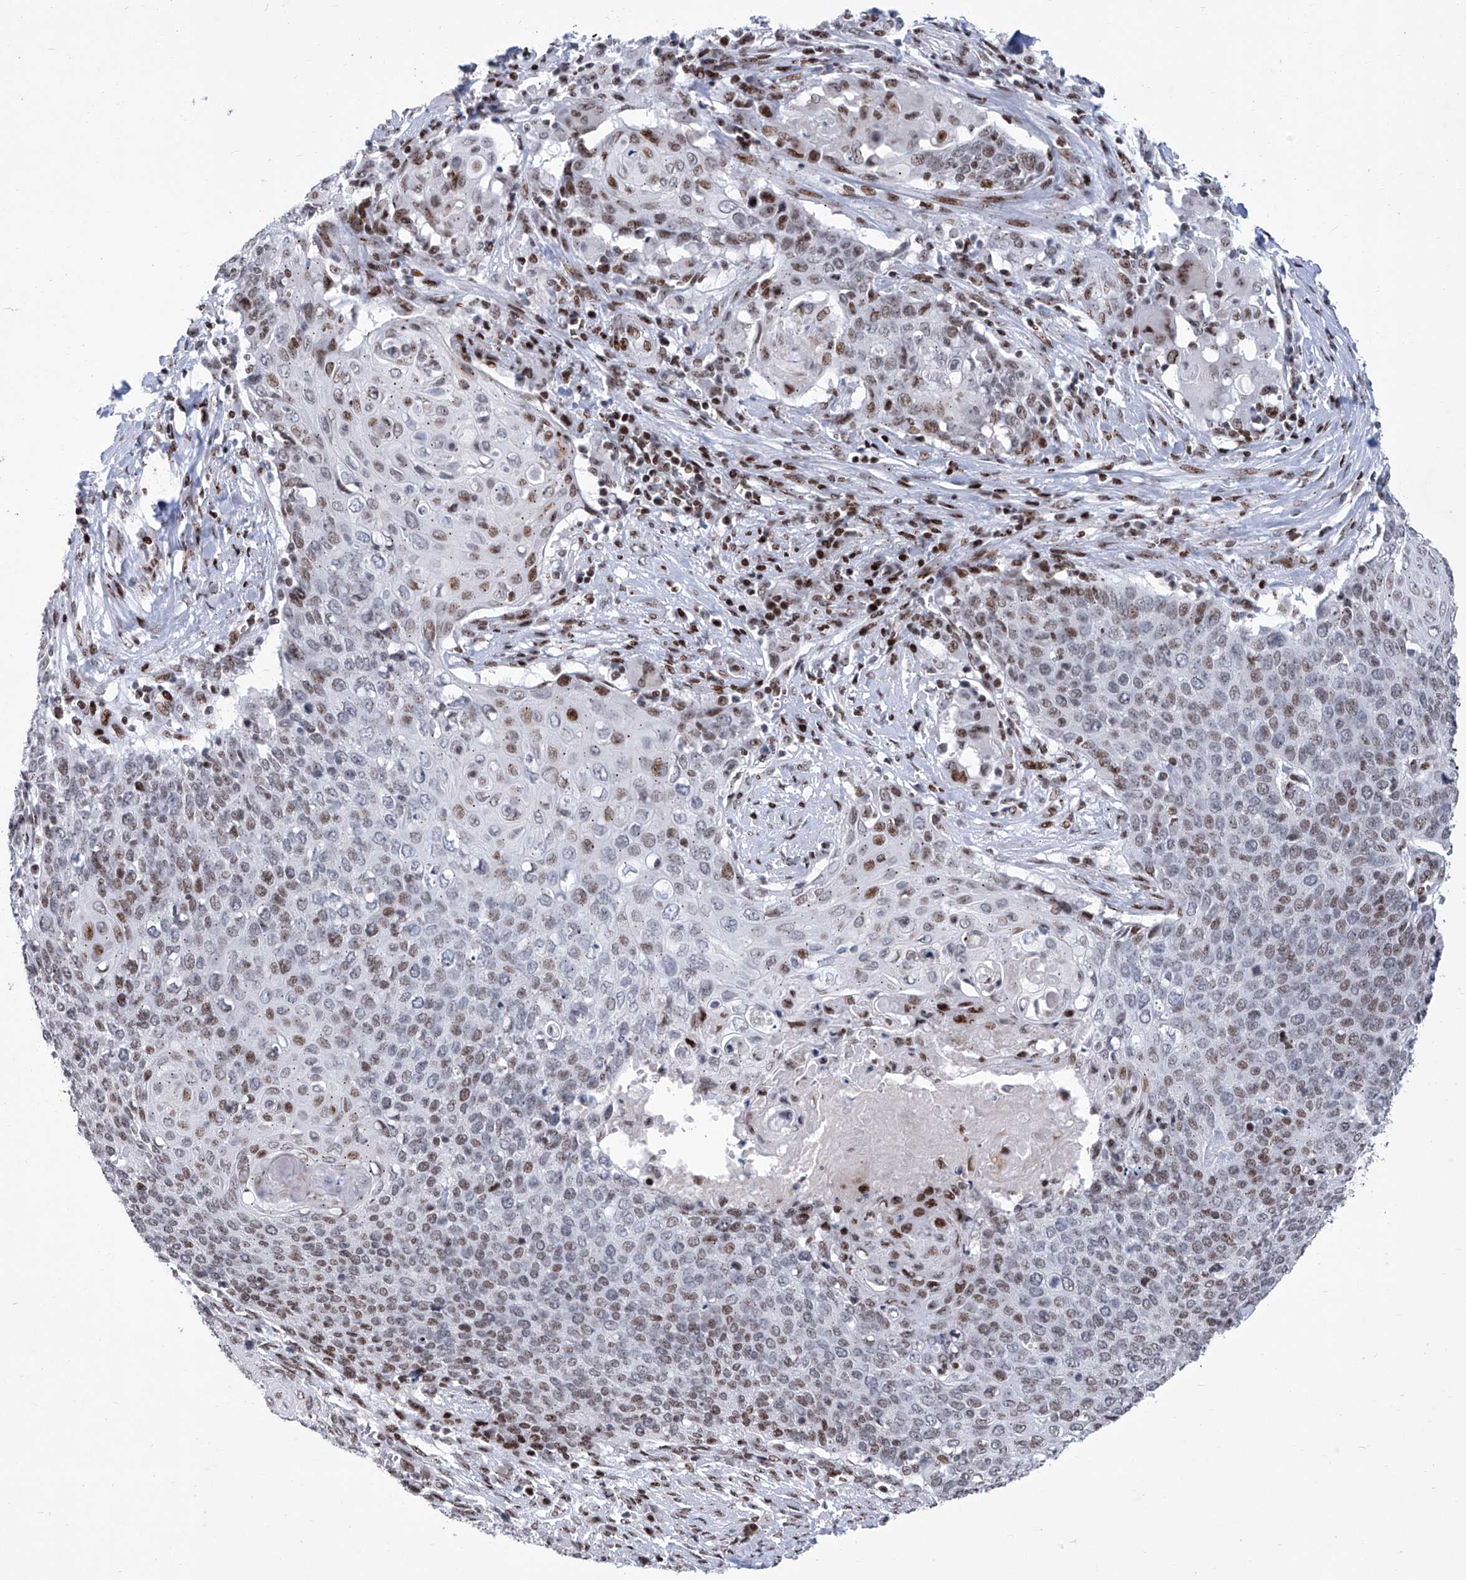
{"staining": {"intensity": "moderate", "quantity": "25%-75%", "location": "nuclear"}, "tissue": "cervical cancer", "cell_type": "Tumor cells", "image_type": "cancer", "snomed": [{"axis": "morphology", "description": "Squamous cell carcinoma, NOS"}, {"axis": "topography", "description": "Cervix"}], "caption": "A histopathology image of cervical squamous cell carcinoma stained for a protein reveals moderate nuclear brown staining in tumor cells.", "gene": "HEY2", "patient": {"sex": "female", "age": 39}}